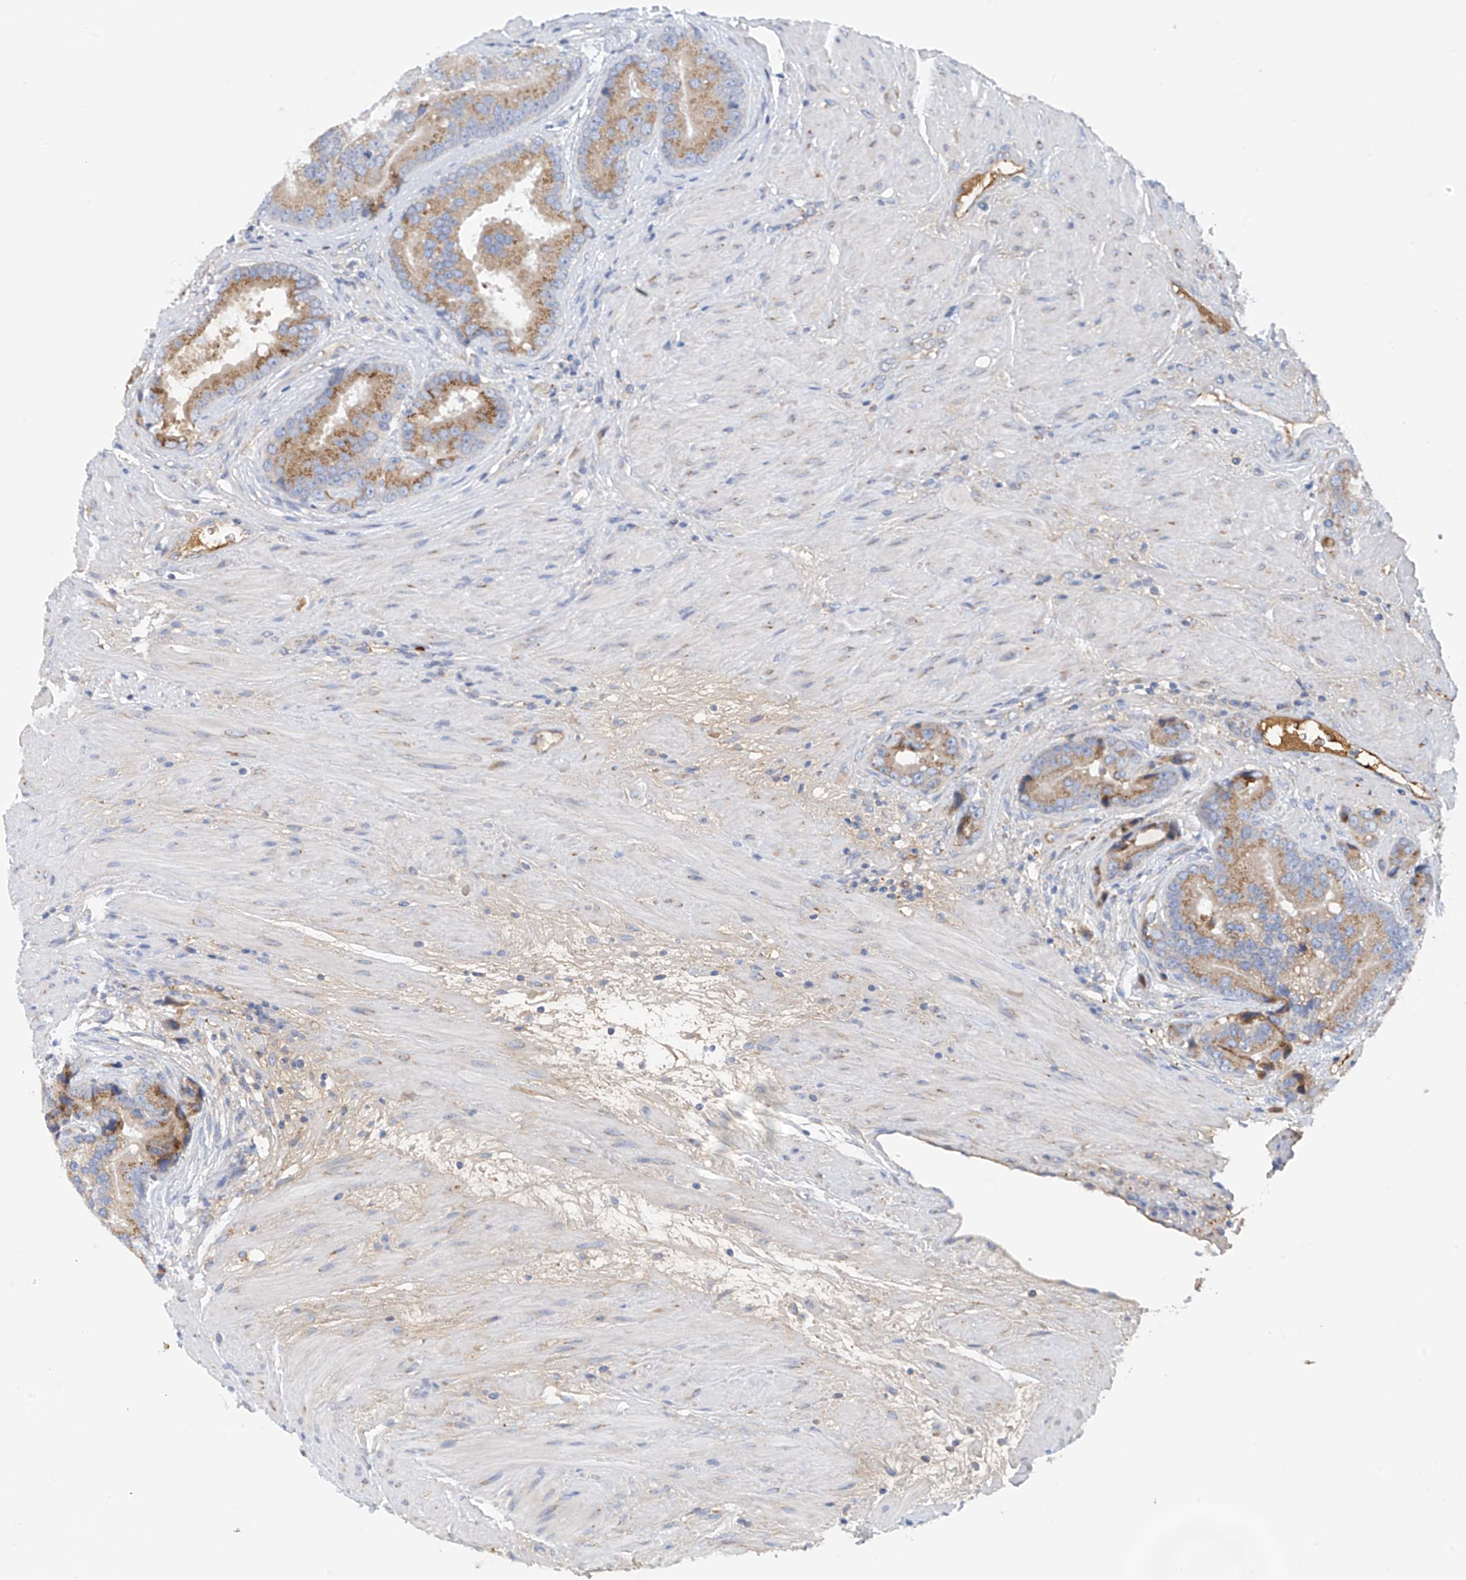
{"staining": {"intensity": "moderate", "quantity": "25%-75%", "location": "cytoplasmic/membranous"}, "tissue": "prostate cancer", "cell_type": "Tumor cells", "image_type": "cancer", "snomed": [{"axis": "morphology", "description": "Adenocarcinoma, High grade"}, {"axis": "topography", "description": "Prostate"}], "caption": "High-grade adenocarcinoma (prostate) tissue exhibits moderate cytoplasmic/membranous positivity in approximately 25%-75% of tumor cells", "gene": "SLC5A11", "patient": {"sex": "male", "age": 70}}